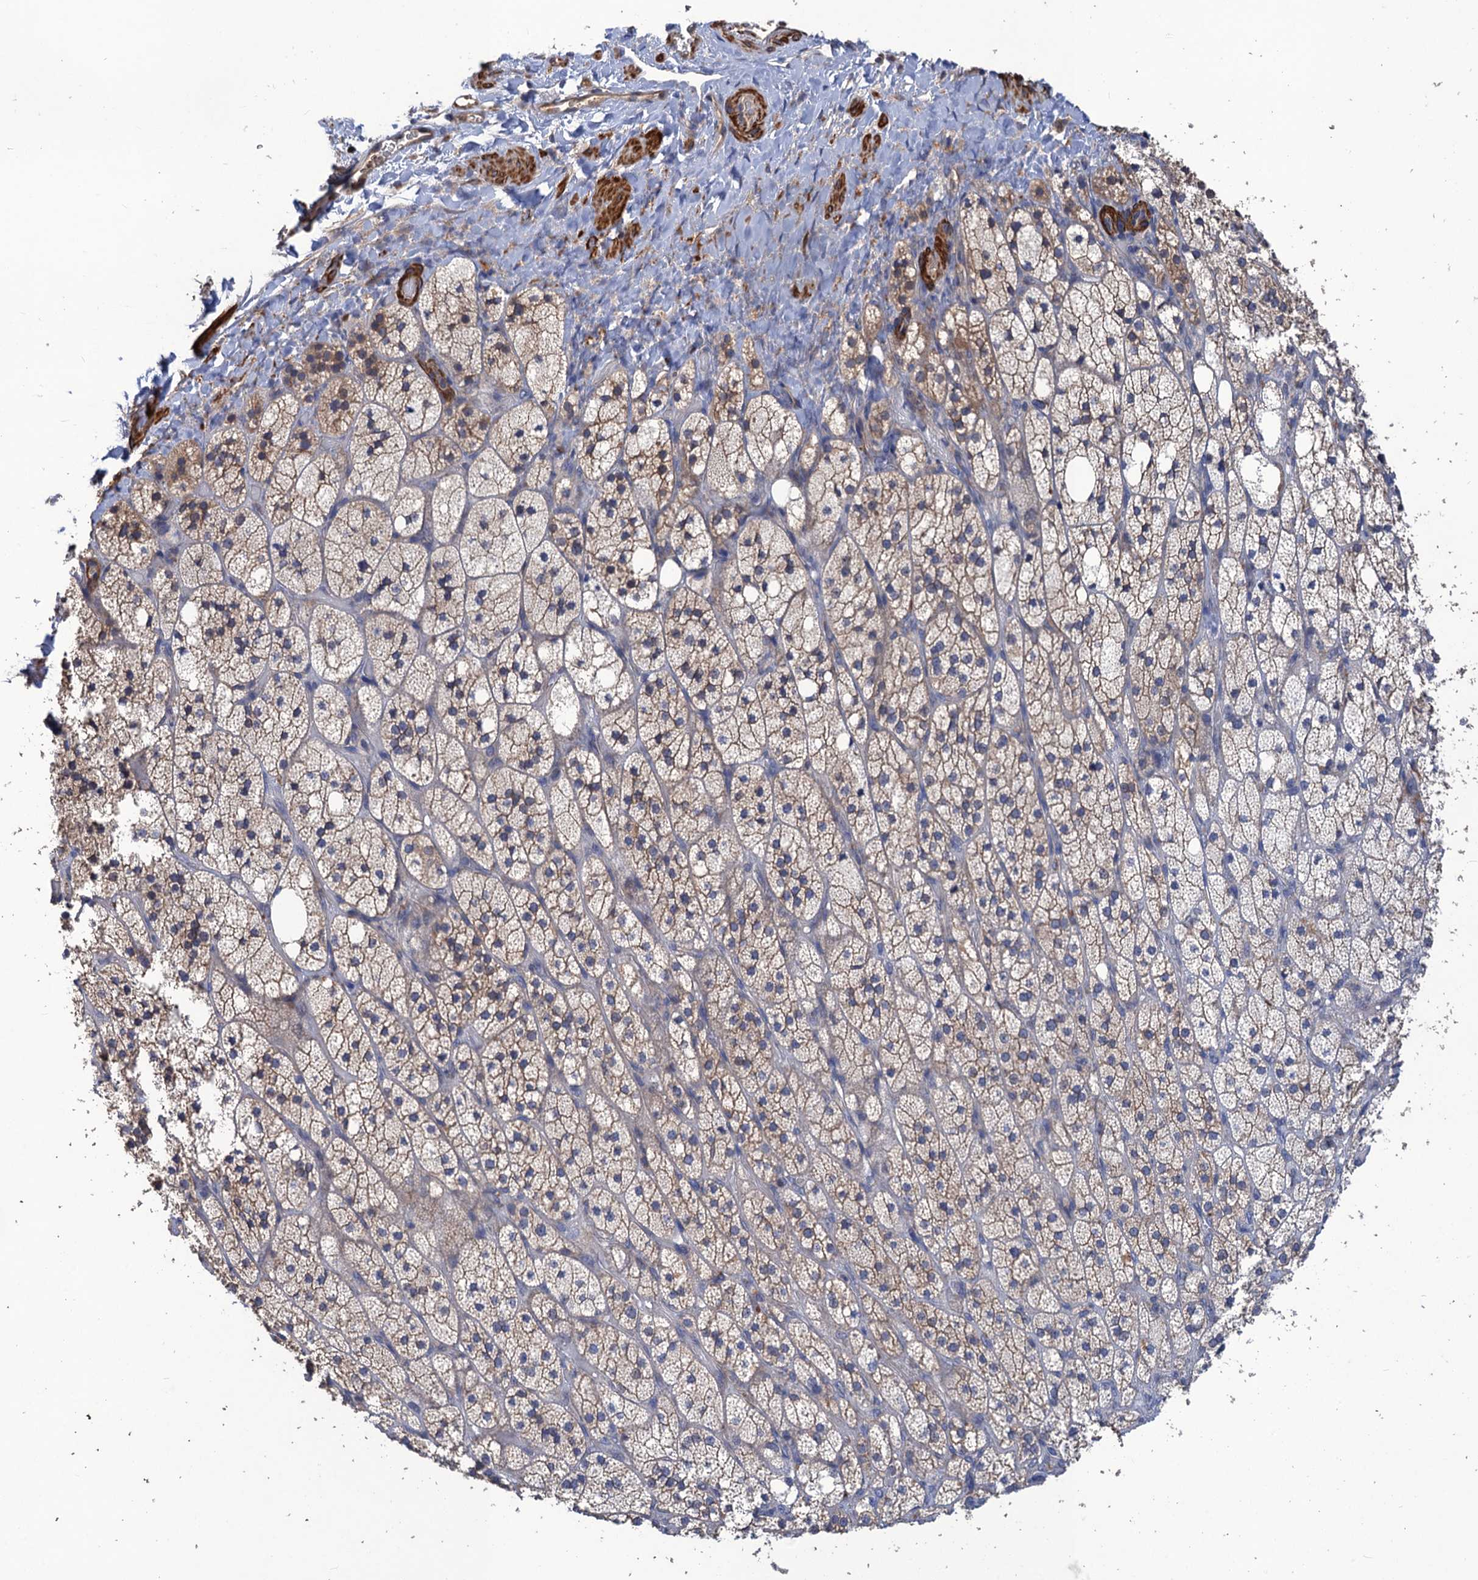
{"staining": {"intensity": "weak", "quantity": "<25%", "location": "cytoplasmic/membranous"}, "tissue": "adrenal gland", "cell_type": "Glandular cells", "image_type": "normal", "snomed": [{"axis": "morphology", "description": "Normal tissue, NOS"}, {"axis": "topography", "description": "Adrenal gland"}], "caption": "A high-resolution micrograph shows IHC staining of normal adrenal gland, which demonstrates no significant positivity in glandular cells.", "gene": "DGKA", "patient": {"sex": "male", "age": 61}}